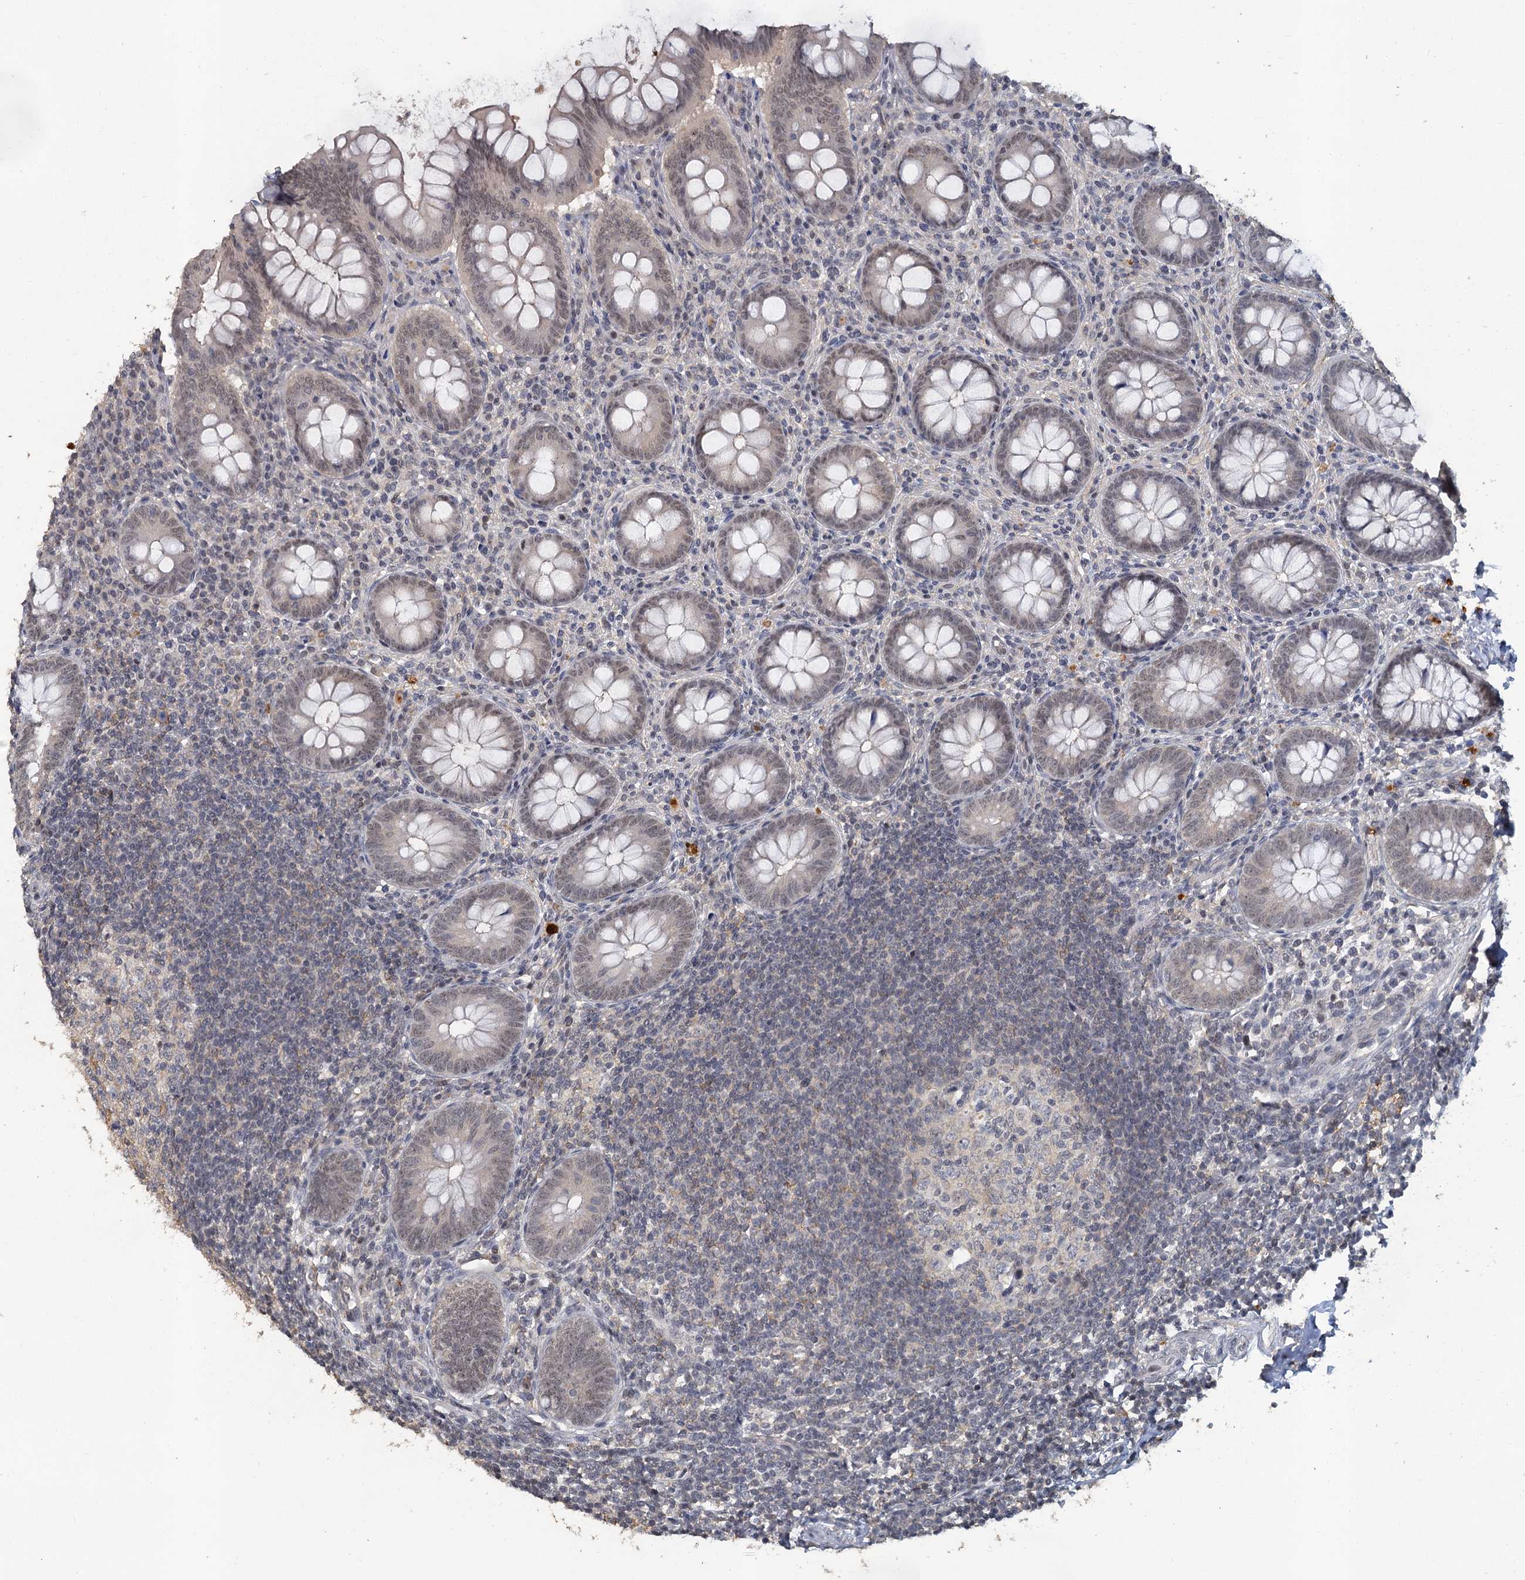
{"staining": {"intensity": "weak", "quantity": "<25%", "location": "cytoplasmic/membranous,nuclear"}, "tissue": "appendix", "cell_type": "Glandular cells", "image_type": "normal", "snomed": [{"axis": "morphology", "description": "Normal tissue, NOS"}, {"axis": "topography", "description": "Appendix"}], "caption": "IHC micrograph of benign human appendix stained for a protein (brown), which demonstrates no staining in glandular cells.", "gene": "MUCL1", "patient": {"sex": "female", "age": 33}}